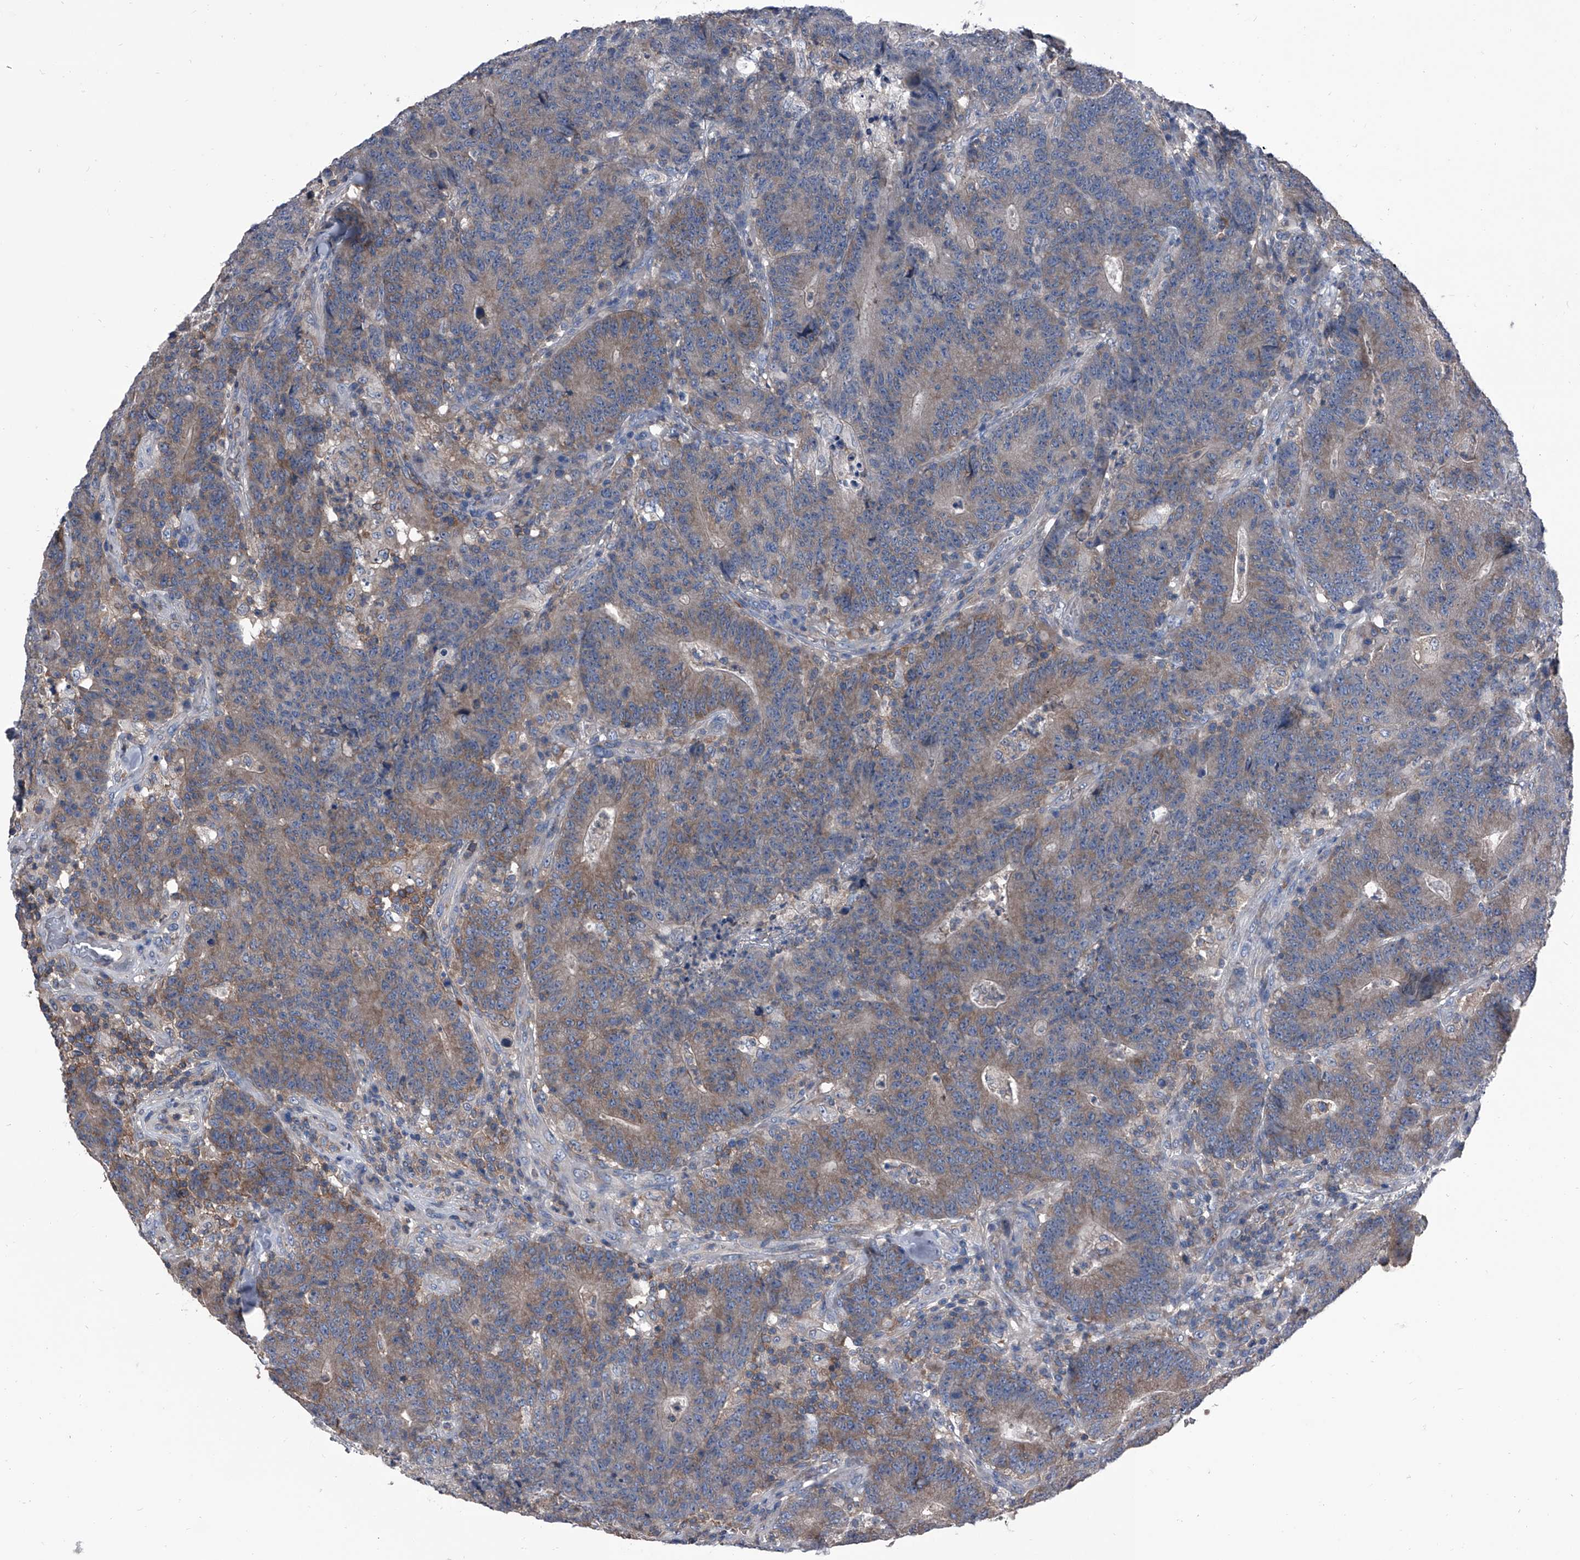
{"staining": {"intensity": "weak", "quantity": ">75%", "location": "cytoplasmic/membranous"}, "tissue": "colorectal cancer", "cell_type": "Tumor cells", "image_type": "cancer", "snomed": [{"axis": "morphology", "description": "Normal tissue, NOS"}, {"axis": "morphology", "description": "Adenocarcinoma, NOS"}, {"axis": "topography", "description": "Colon"}], "caption": "Immunohistochemistry (IHC) staining of colorectal cancer (adenocarcinoma), which shows low levels of weak cytoplasmic/membranous positivity in about >75% of tumor cells indicating weak cytoplasmic/membranous protein positivity. The staining was performed using DAB (brown) for protein detection and nuclei were counterstained in hematoxylin (blue).", "gene": "PIP5K1A", "patient": {"sex": "female", "age": 75}}